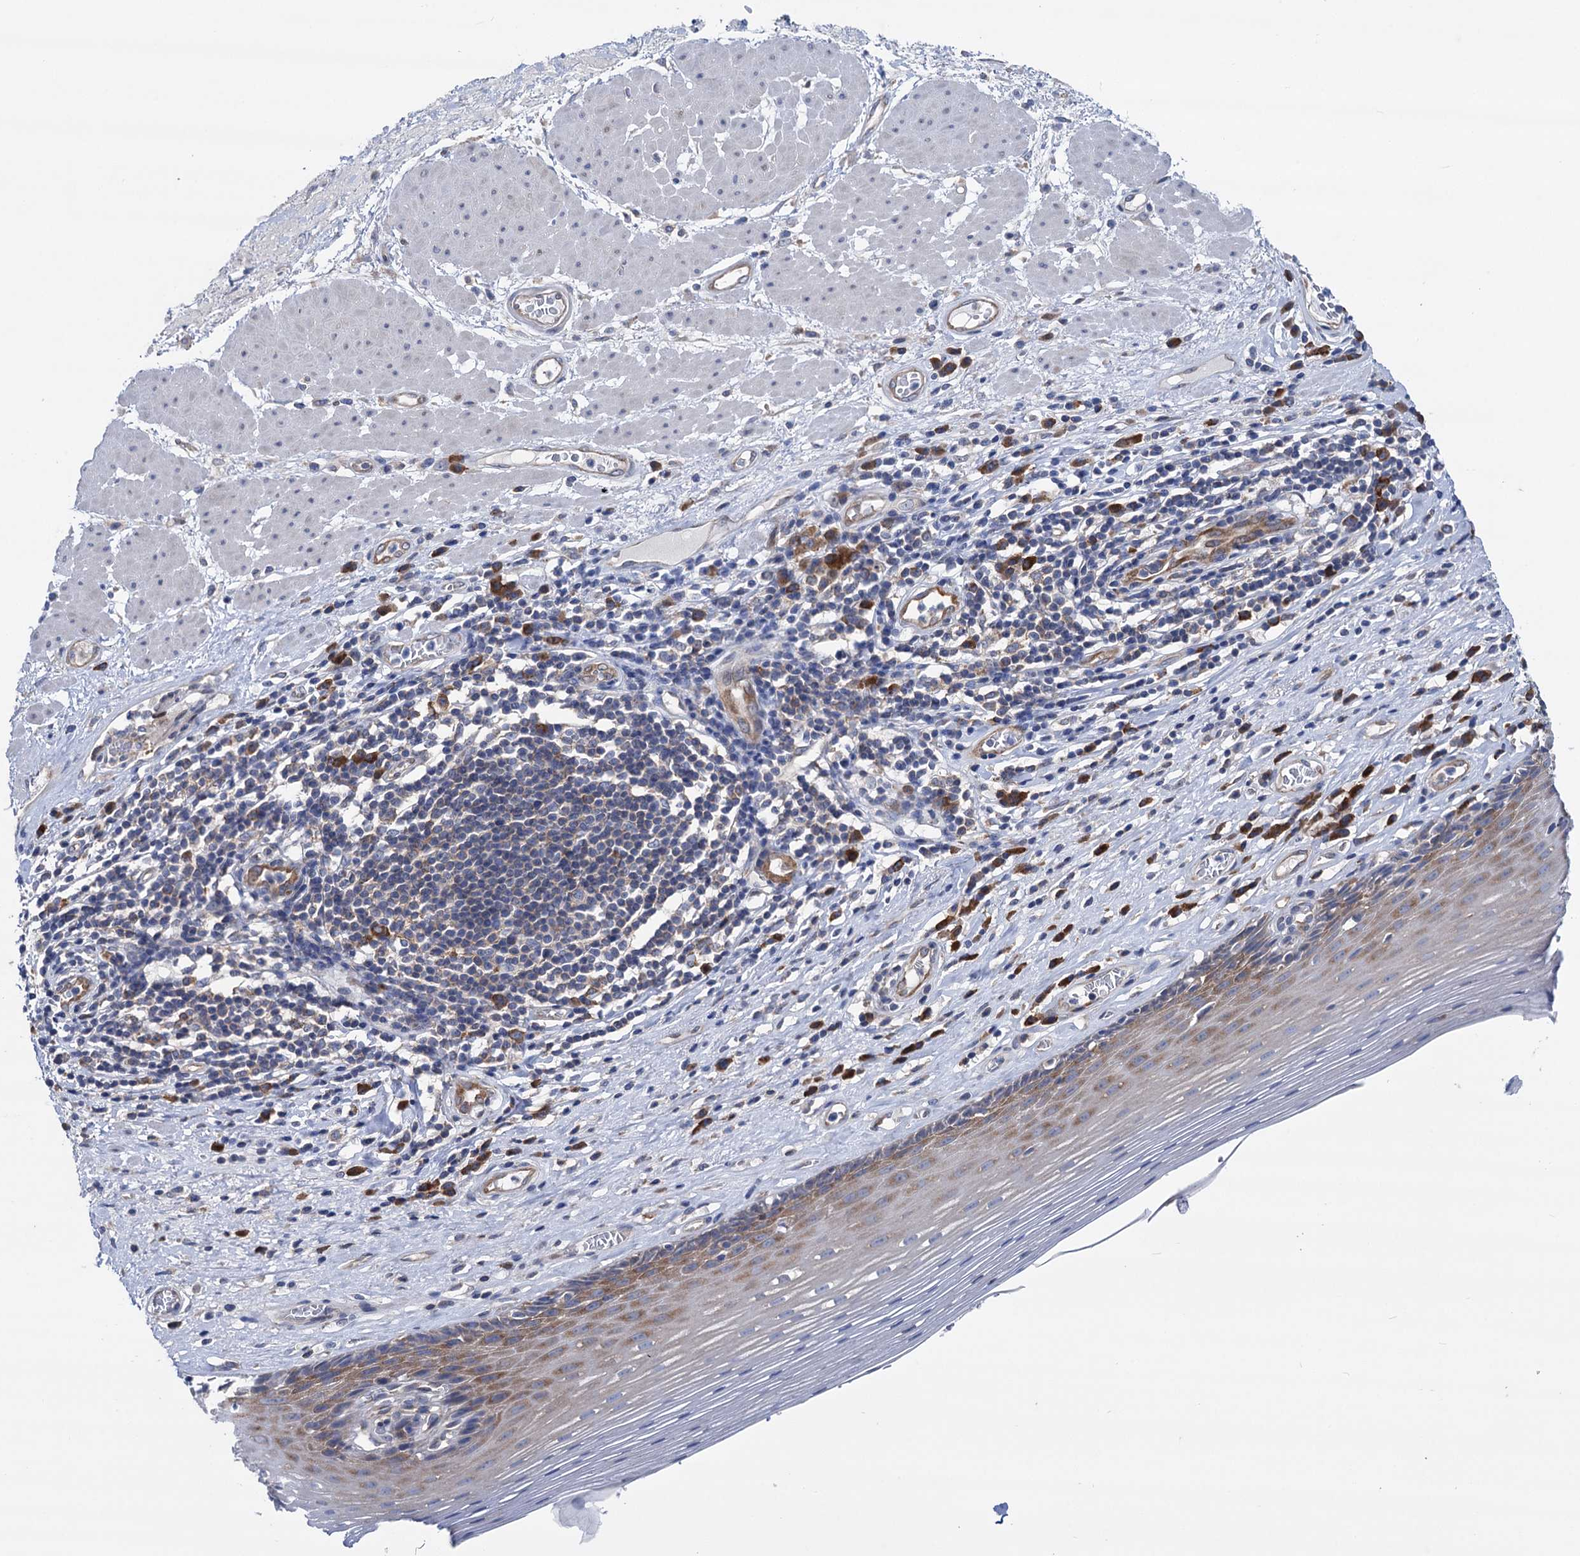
{"staining": {"intensity": "moderate", "quantity": "25%-75%", "location": "cytoplasmic/membranous"}, "tissue": "esophagus", "cell_type": "Squamous epithelial cells", "image_type": "normal", "snomed": [{"axis": "morphology", "description": "Normal tissue, NOS"}, {"axis": "topography", "description": "Esophagus"}], "caption": "Protein staining by immunohistochemistry (IHC) shows moderate cytoplasmic/membranous expression in approximately 25%-75% of squamous epithelial cells in unremarkable esophagus.", "gene": "ZNRD2", "patient": {"sex": "male", "age": 62}}